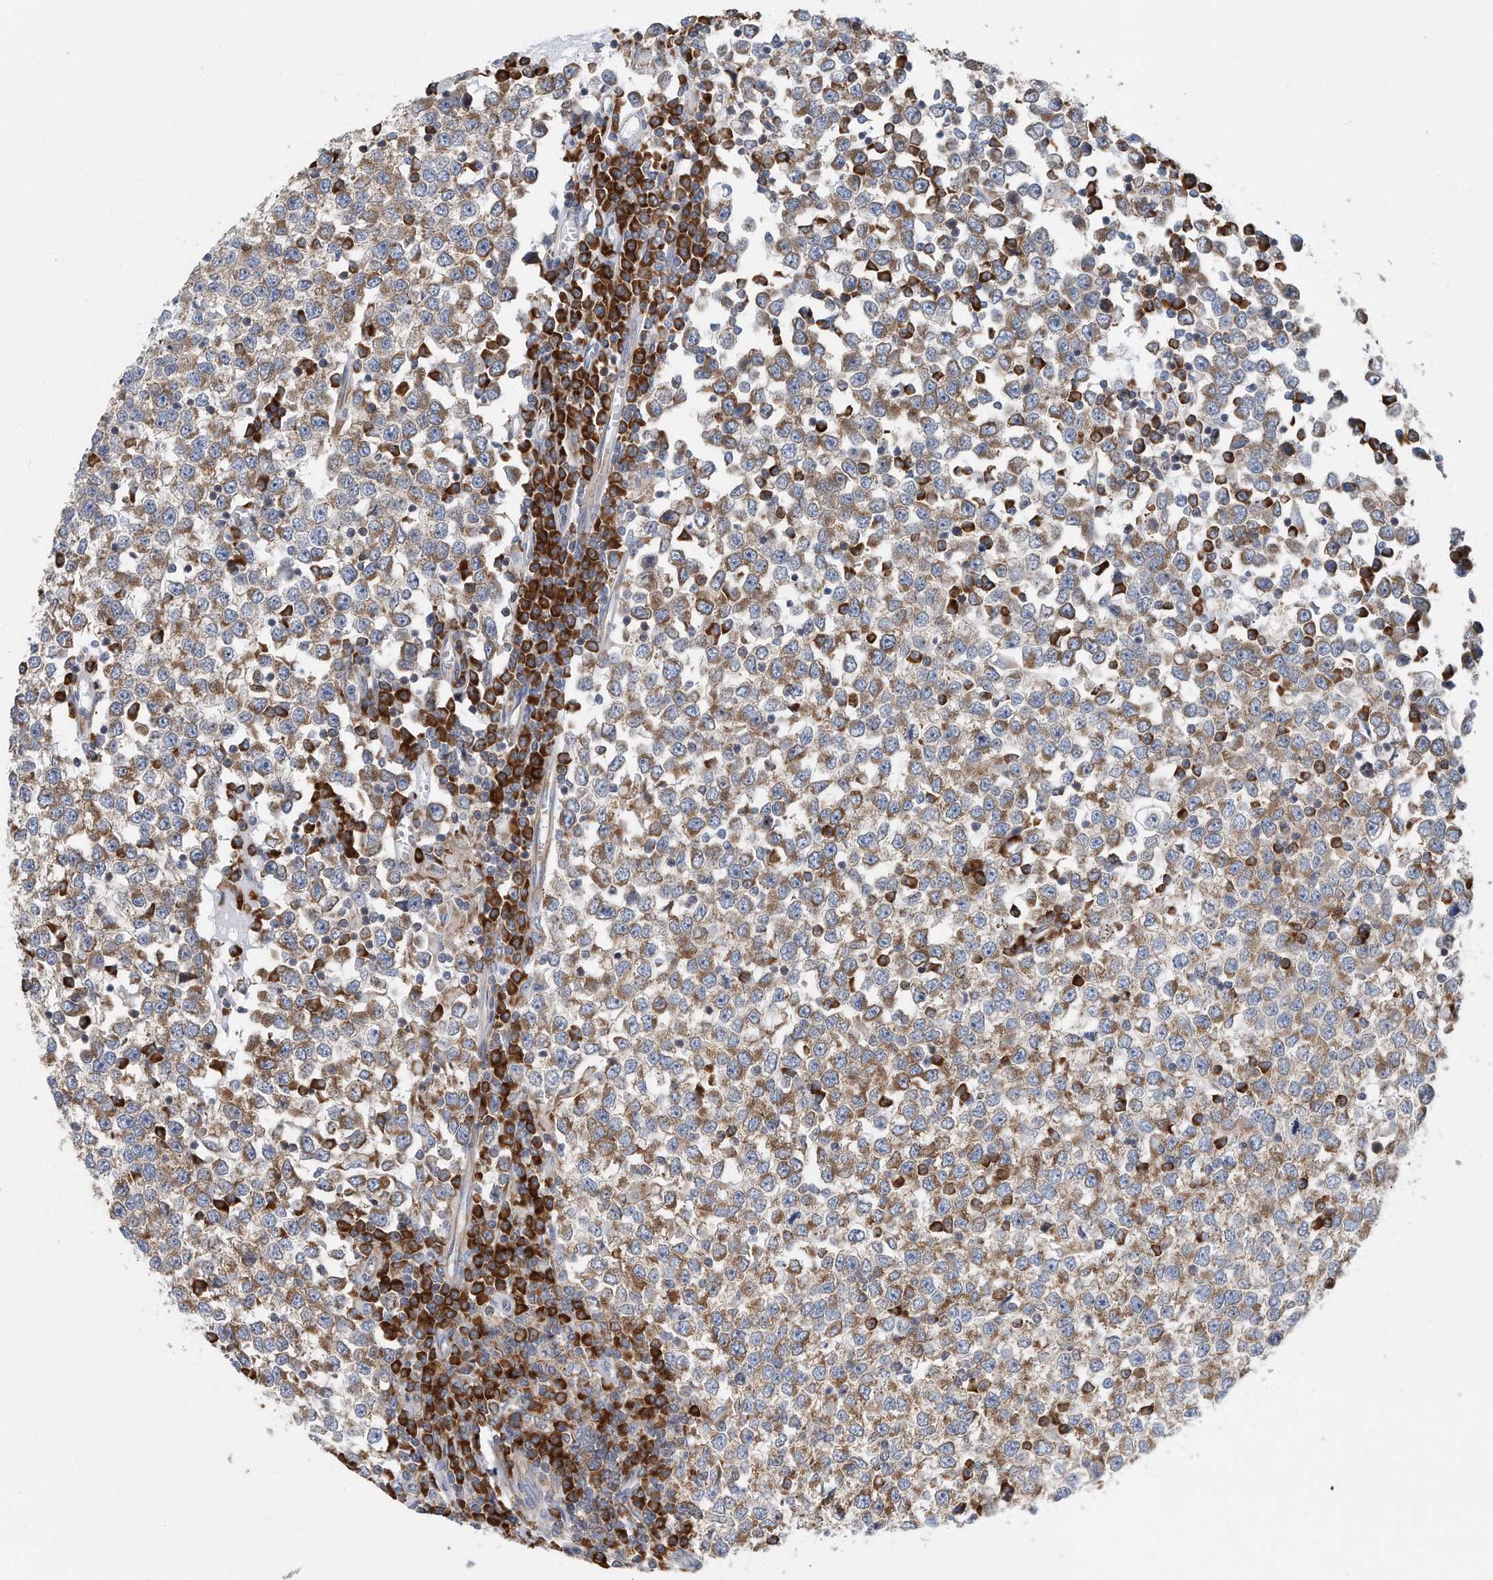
{"staining": {"intensity": "moderate", "quantity": ">75%", "location": "cytoplasmic/membranous"}, "tissue": "testis cancer", "cell_type": "Tumor cells", "image_type": "cancer", "snomed": [{"axis": "morphology", "description": "Seminoma, NOS"}, {"axis": "topography", "description": "Testis"}], "caption": "Seminoma (testis) stained for a protein (brown) reveals moderate cytoplasmic/membranous positive expression in approximately >75% of tumor cells.", "gene": "RPL26L1", "patient": {"sex": "male", "age": 65}}